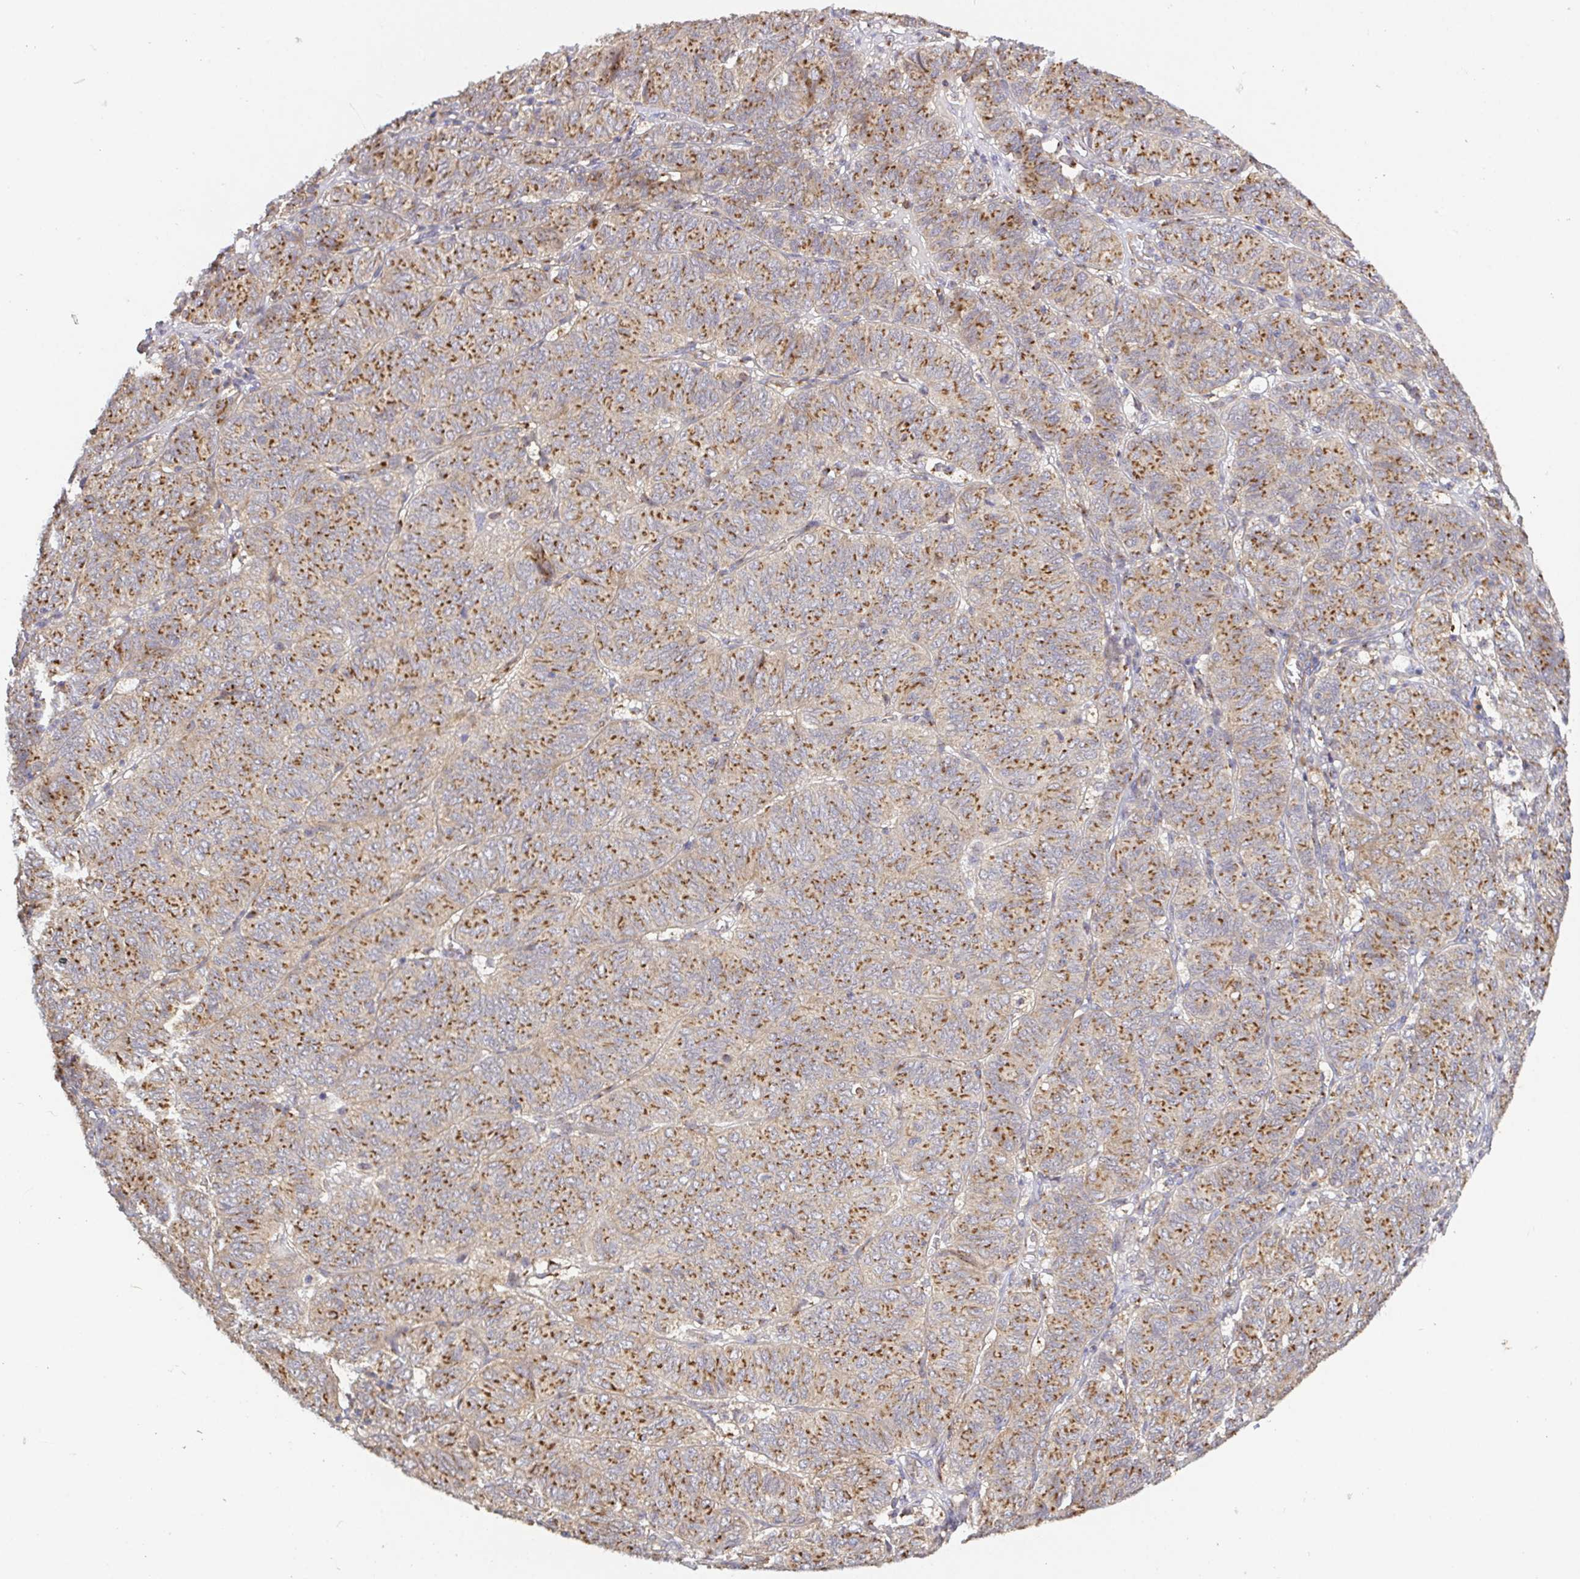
{"staining": {"intensity": "moderate", "quantity": ">75%", "location": "cytoplasmic/membranous"}, "tissue": "ovarian cancer", "cell_type": "Tumor cells", "image_type": "cancer", "snomed": [{"axis": "morphology", "description": "Carcinoma, endometroid"}, {"axis": "topography", "description": "Ovary"}], "caption": "A medium amount of moderate cytoplasmic/membranous expression is seen in about >75% of tumor cells in ovarian cancer (endometroid carcinoma) tissue. The staining was performed using DAB to visualize the protein expression in brown, while the nuclei were stained in blue with hematoxylin (Magnification: 20x).", "gene": "TM9SF4", "patient": {"sex": "female", "age": 80}}